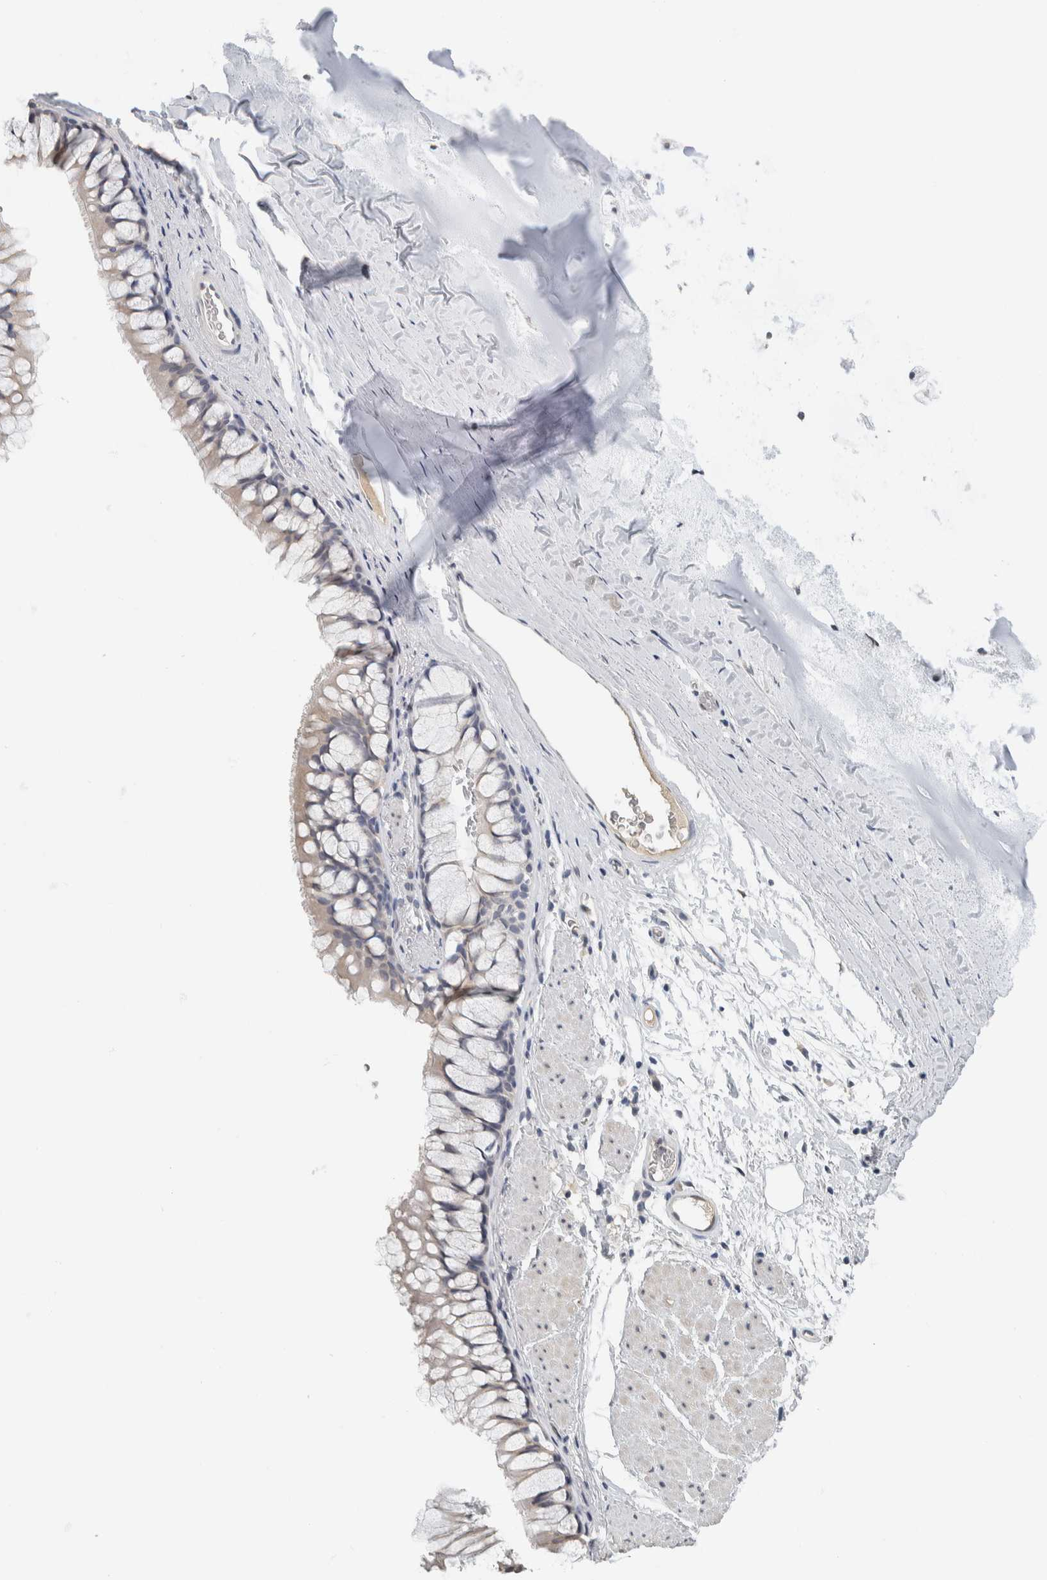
{"staining": {"intensity": "negative", "quantity": "none", "location": "none"}, "tissue": "bronchus", "cell_type": "Respiratory epithelial cells", "image_type": "normal", "snomed": [{"axis": "morphology", "description": "Normal tissue, NOS"}, {"axis": "topography", "description": "Cartilage tissue"}, {"axis": "topography", "description": "Bronchus"}], "caption": "Bronchus was stained to show a protein in brown. There is no significant expression in respiratory epithelial cells. Brightfield microscopy of immunohistochemistry stained with DAB (3,3'-diaminobenzidine) (brown) and hematoxylin (blue), captured at high magnification.", "gene": "NEFM", "patient": {"sex": "female", "age": 53}}